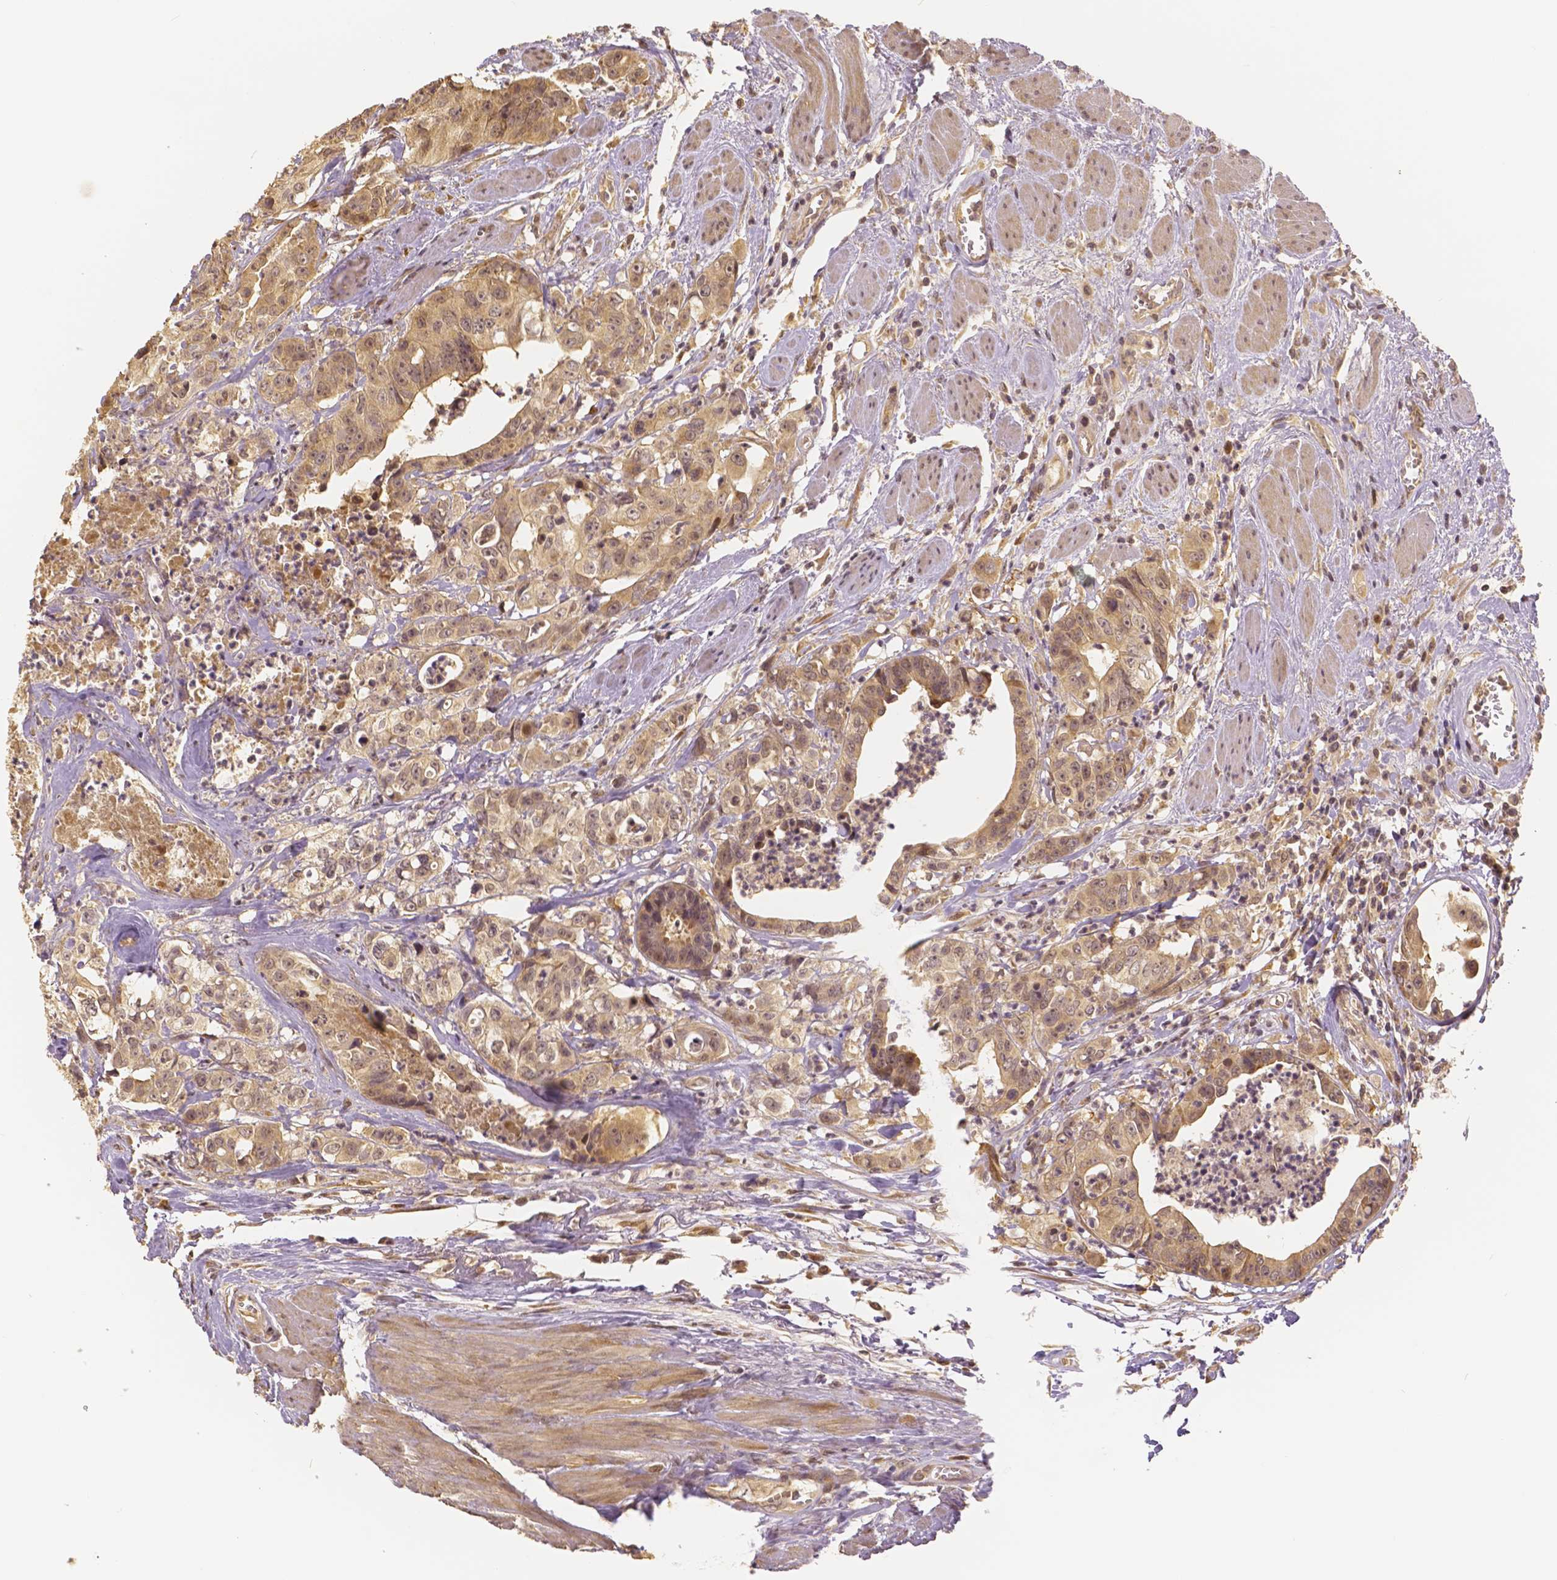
{"staining": {"intensity": "moderate", "quantity": ">75%", "location": "cytoplasmic/membranous,nuclear"}, "tissue": "colorectal cancer", "cell_type": "Tumor cells", "image_type": "cancer", "snomed": [{"axis": "morphology", "description": "Adenocarcinoma, NOS"}, {"axis": "topography", "description": "Rectum"}], "caption": "Colorectal cancer (adenocarcinoma) tissue shows moderate cytoplasmic/membranous and nuclear positivity in approximately >75% of tumor cells, visualized by immunohistochemistry.", "gene": "USP9X", "patient": {"sex": "female", "age": 62}}